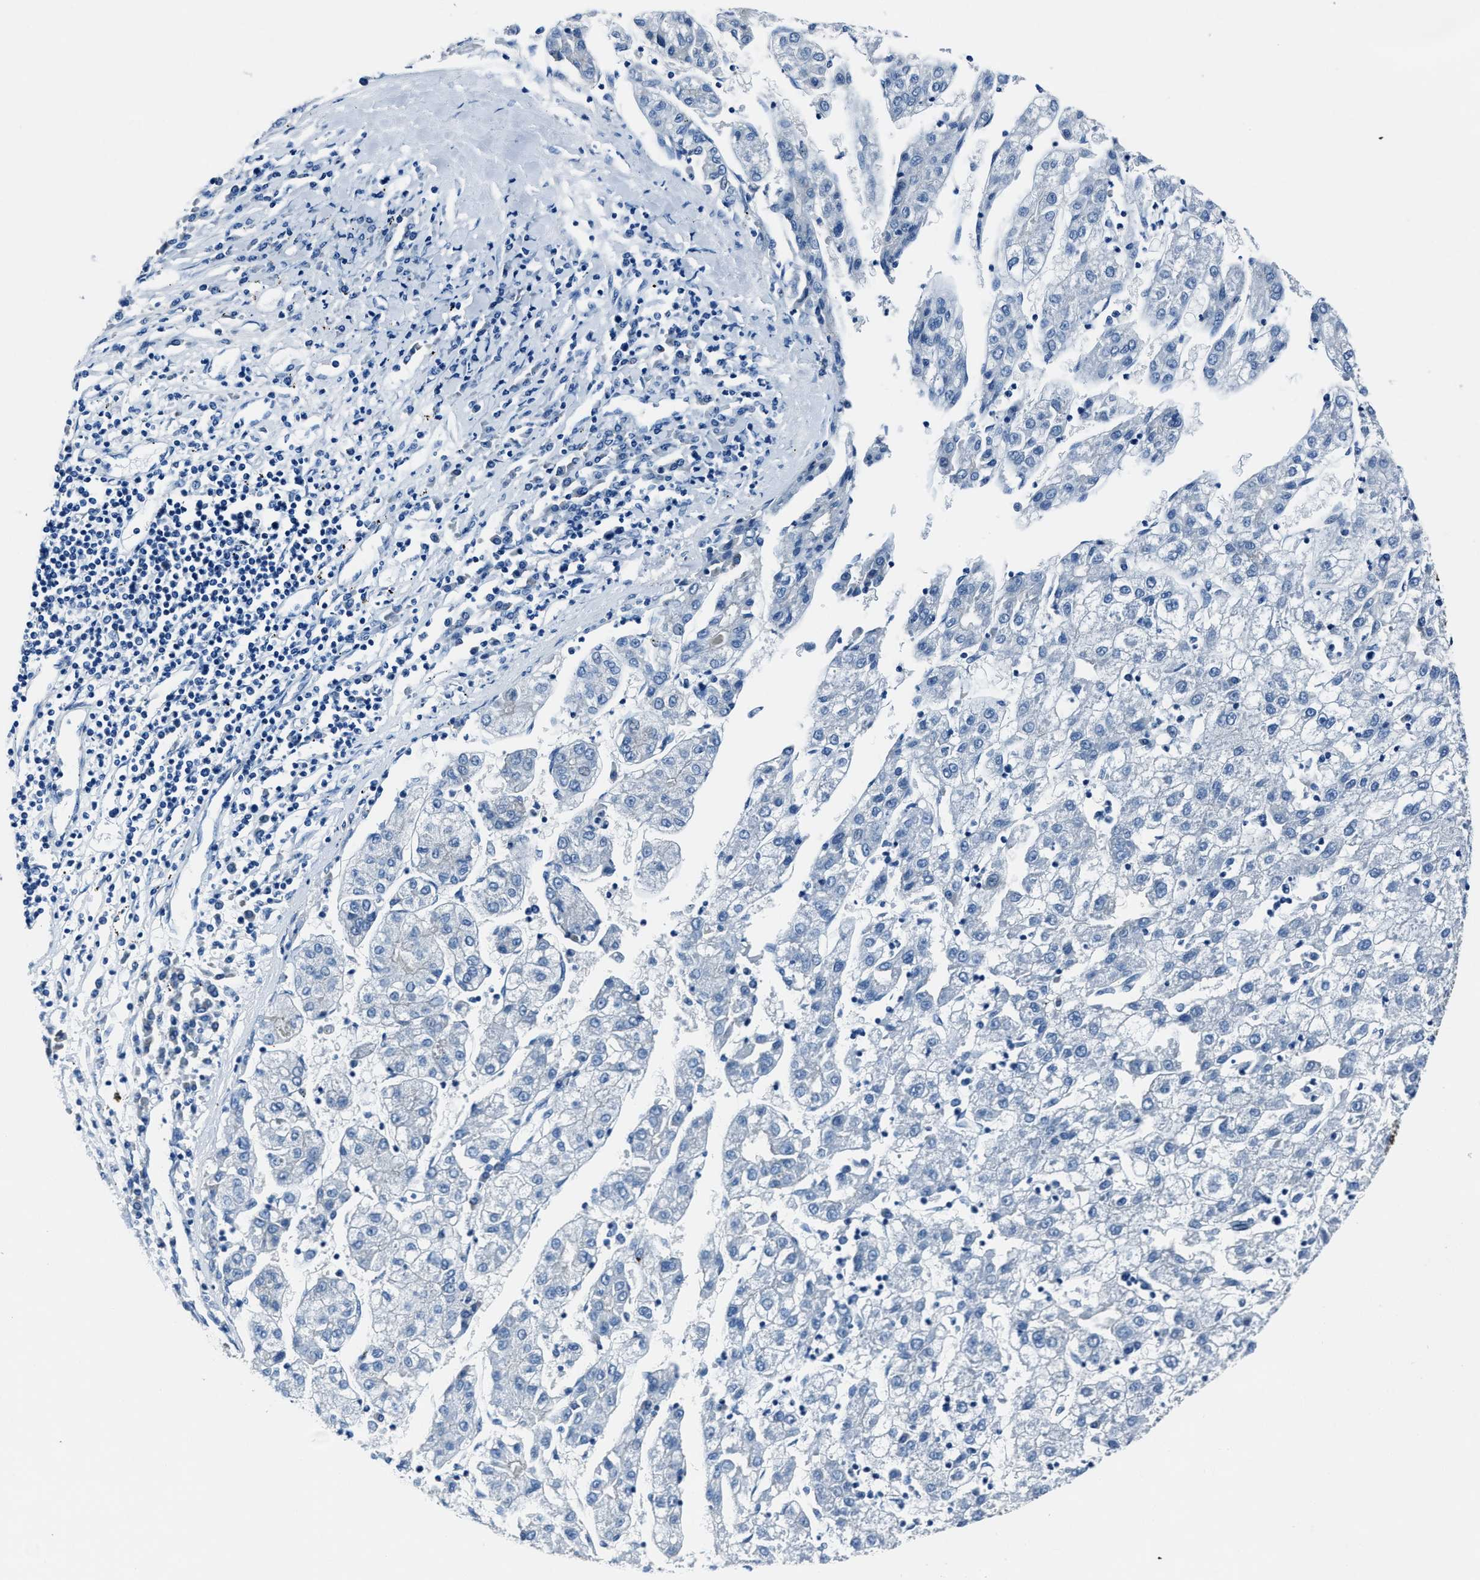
{"staining": {"intensity": "negative", "quantity": "none", "location": "none"}, "tissue": "liver cancer", "cell_type": "Tumor cells", "image_type": "cancer", "snomed": [{"axis": "morphology", "description": "Carcinoma, Hepatocellular, NOS"}, {"axis": "topography", "description": "Liver"}], "caption": "DAB immunohistochemical staining of human liver cancer demonstrates no significant expression in tumor cells. (Immunohistochemistry, brightfield microscopy, high magnification).", "gene": "LMO7", "patient": {"sex": "male", "age": 72}}